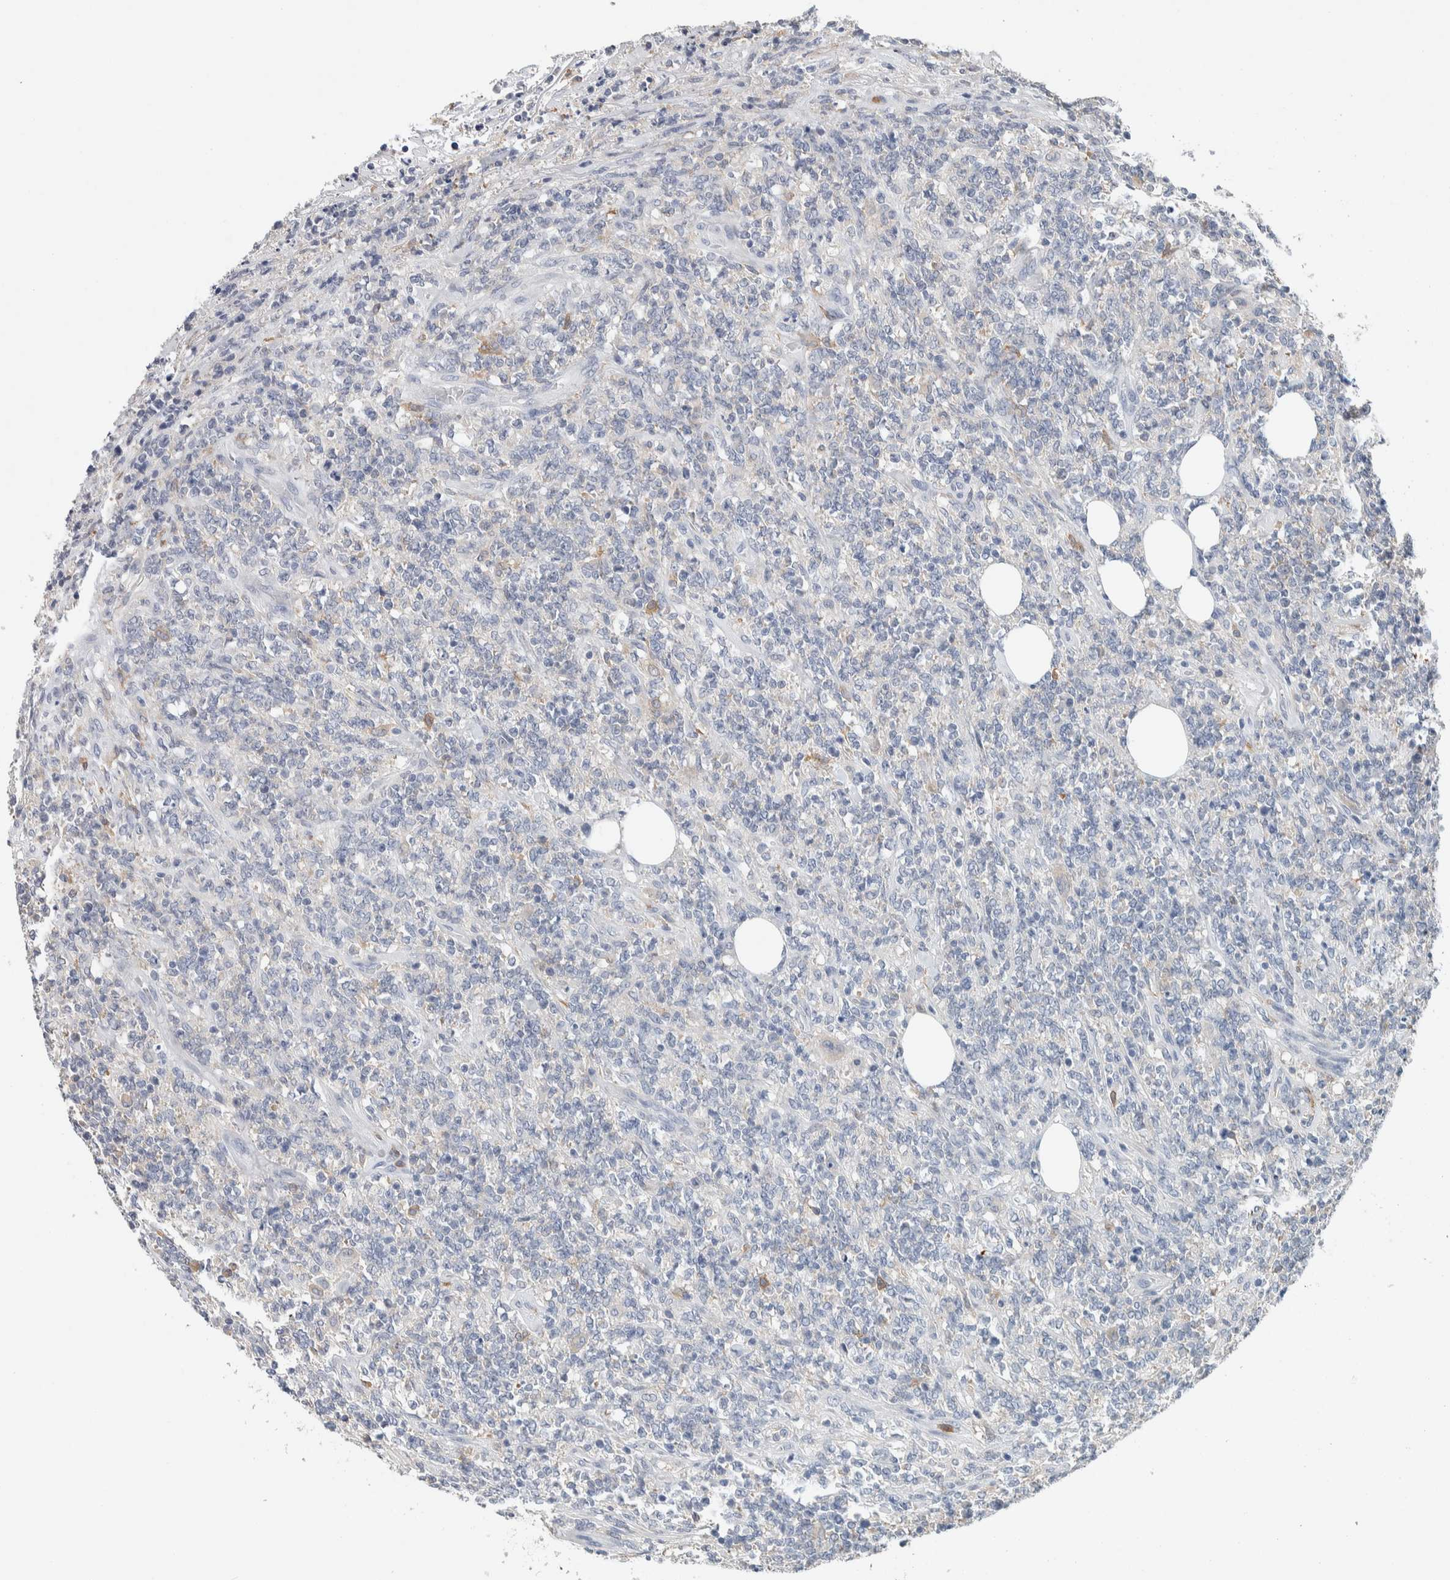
{"staining": {"intensity": "negative", "quantity": "none", "location": "none"}, "tissue": "lymphoma", "cell_type": "Tumor cells", "image_type": "cancer", "snomed": [{"axis": "morphology", "description": "Malignant lymphoma, non-Hodgkin's type, High grade"}, {"axis": "topography", "description": "Soft tissue"}], "caption": "A high-resolution histopathology image shows immunohistochemistry staining of high-grade malignant lymphoma, non-Hodgkin's type, which exhibits no significant positivity in tumor cells.", "gene": "NCF2", "patient": {"sex": "male", "age": 18}}